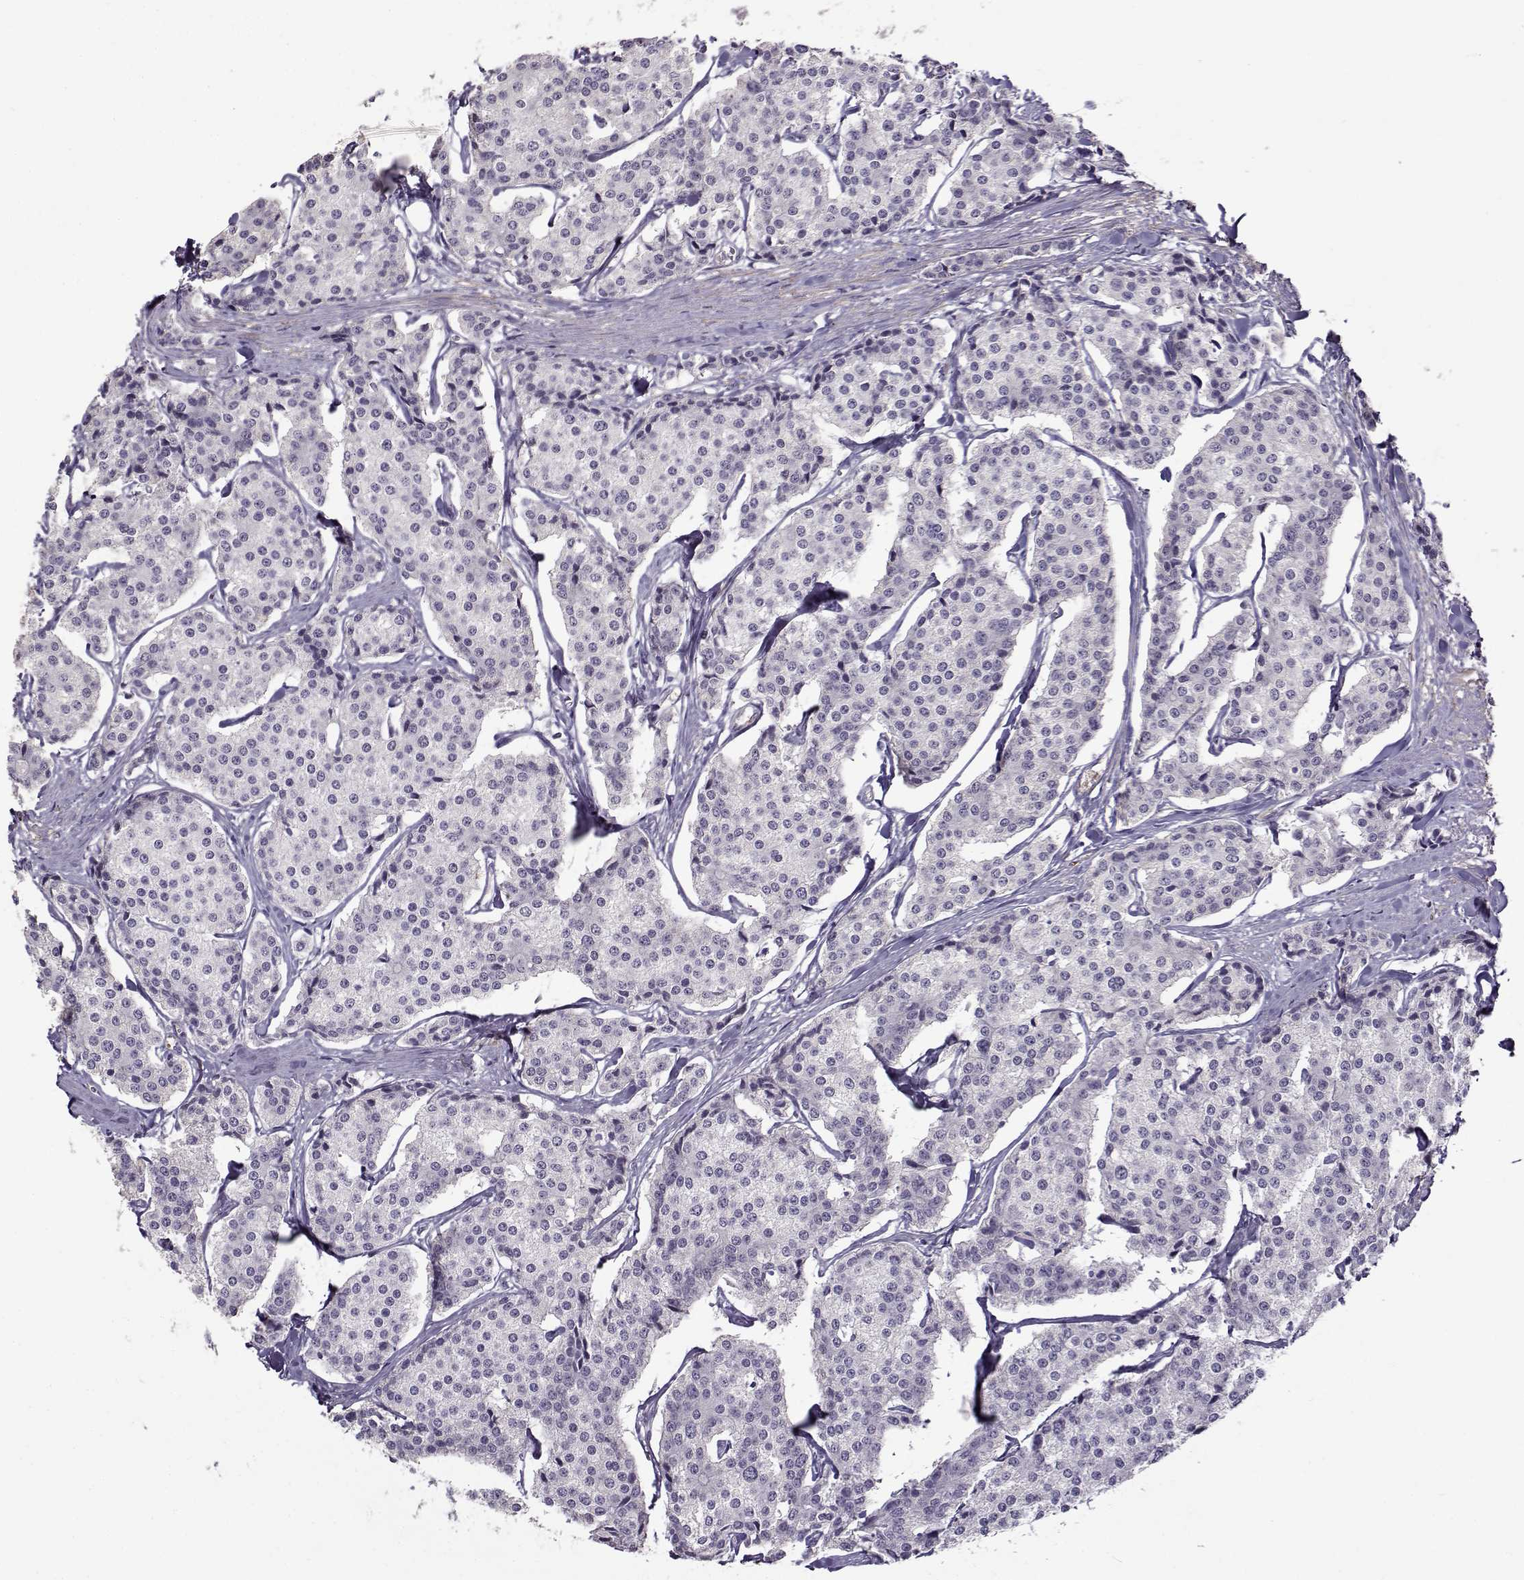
{"staining": {"intensity": "negative", "quantity": "none", "location": "none"}, "tissue": "carcinoid", "cell_type": "Tumor cells", "image_type": "cancer", "snomed": [{"axis": "morphology", "description": "Carcinoid, malignant, NOS"}, {"axis": "topography", "description": "Small intestine"}], "caption": "An immunohistochemistry image of carcinoid is shown. There is no staining in tumor cells of carcinoid. (DAB immunohistochemistry (IHC) visualized using brightfield microscopy, high magnification).", "gene": "BACH1", "patient": {"sex": "female", "age": 65}}